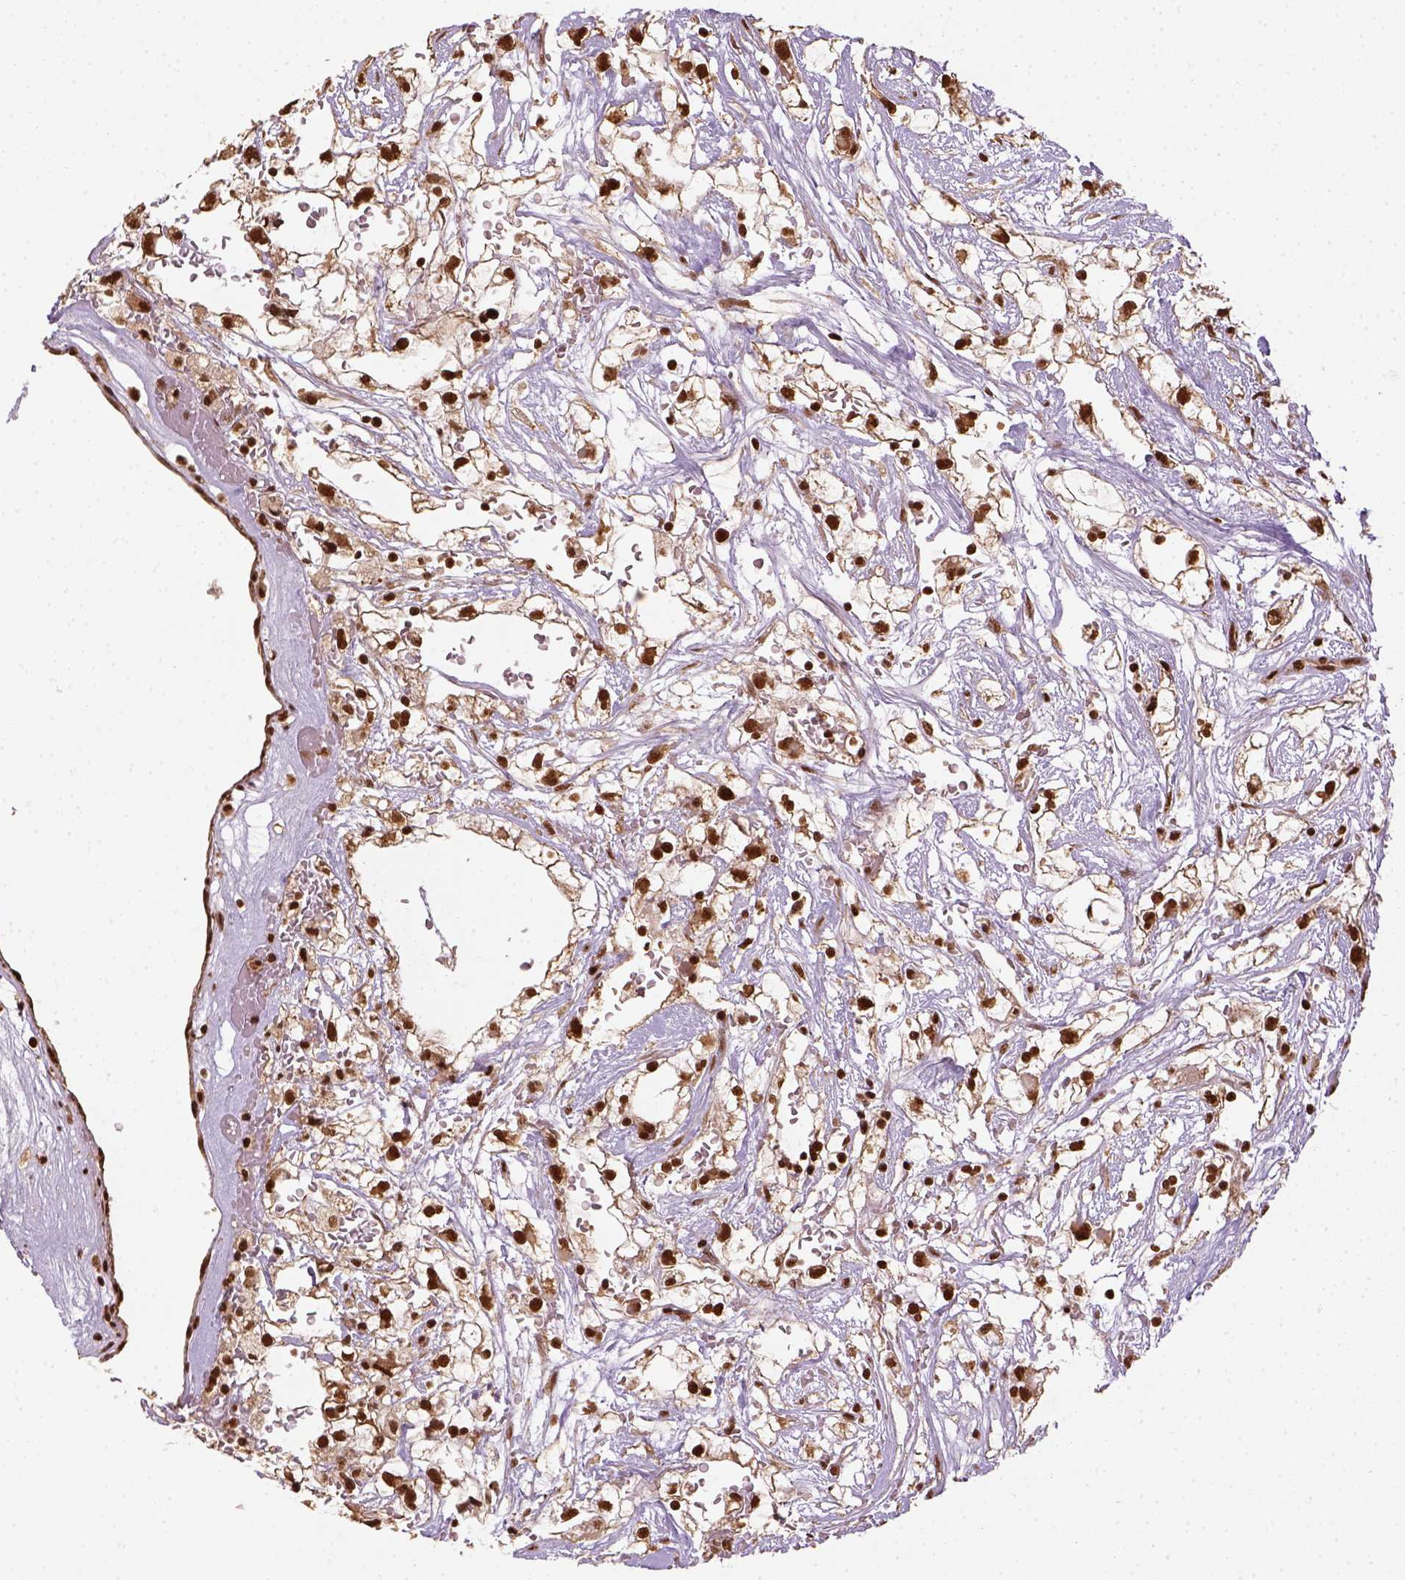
{"staining": {"intensity": "strong", "quantity": ">75%", "location": "nuclear"}, "tissue": "renal cancer", "cell_type": "Tumor cells", "image_type": "cancer", "snomed": [{"axis": "morphology", "description": "Adenocarcinoma, NOS"}, {"axis": "topography", "description": "Kidney"}], "caption": "Immunohistochemical staining of adenocarcinoma (renal) displays high levels of strong nuclear positivity in about >75% of tumor cells.", "gene": "CCAR1", "patient": {"sex": "male", "age": 59}}